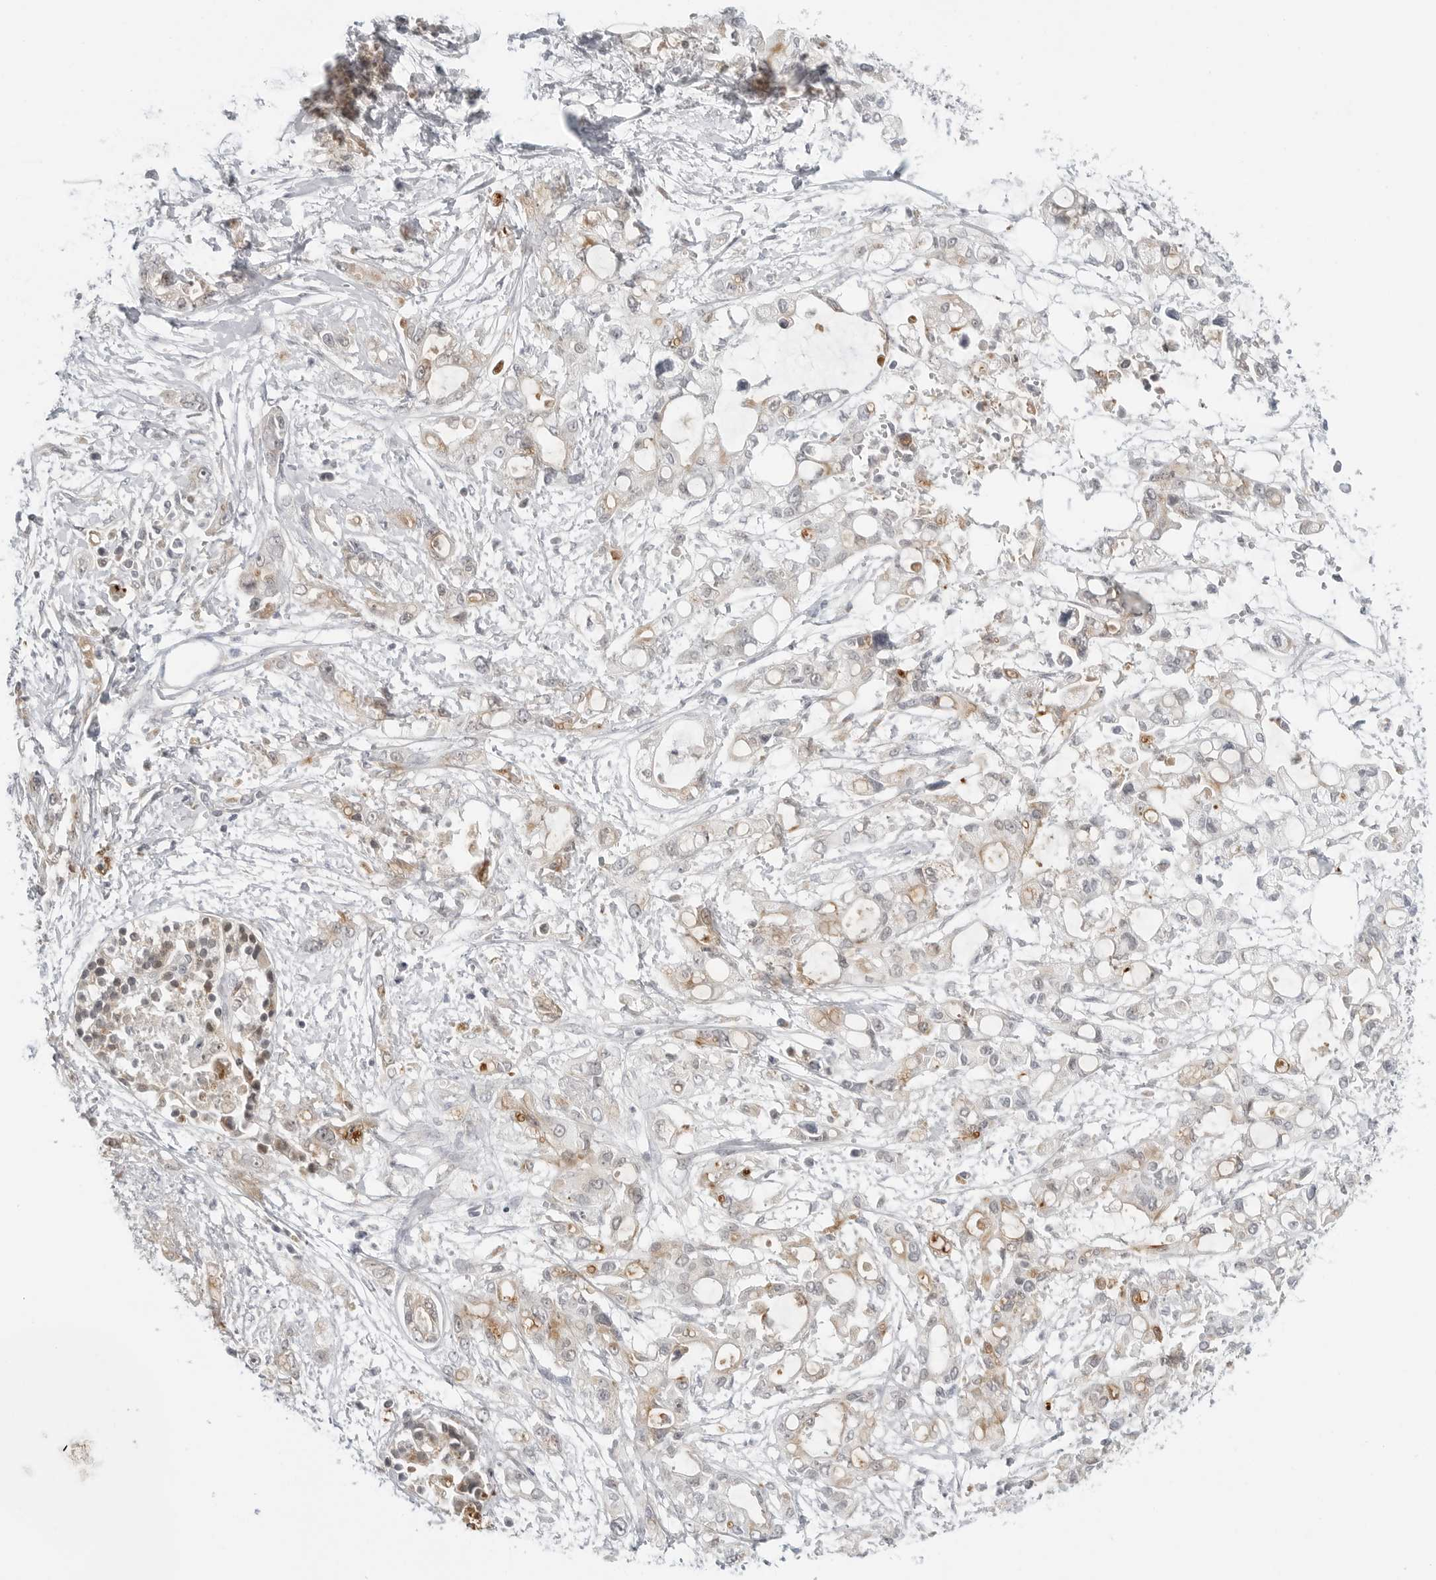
{"staining": {"intensity": "weak", "quantity": "<25%", "location": "cytoplasmic/membranous"}, "tissue": "pancreatic cancer", "cell_type": "Tumor cells", "image_type": "cancer", "snomed": [{"axis": "morphology", "description": "Adenocarcinoma, NOS"}, {"axis": "topography", "description": "Pancreas"}], "caption": "Immunohistochemical staining of pancreatic adenocarcinoma shows no significant staining in tumor cells. Nuclei are stained in blue.", "gene": "PEX2", "patient": {"sex": "male", "age": 68}}